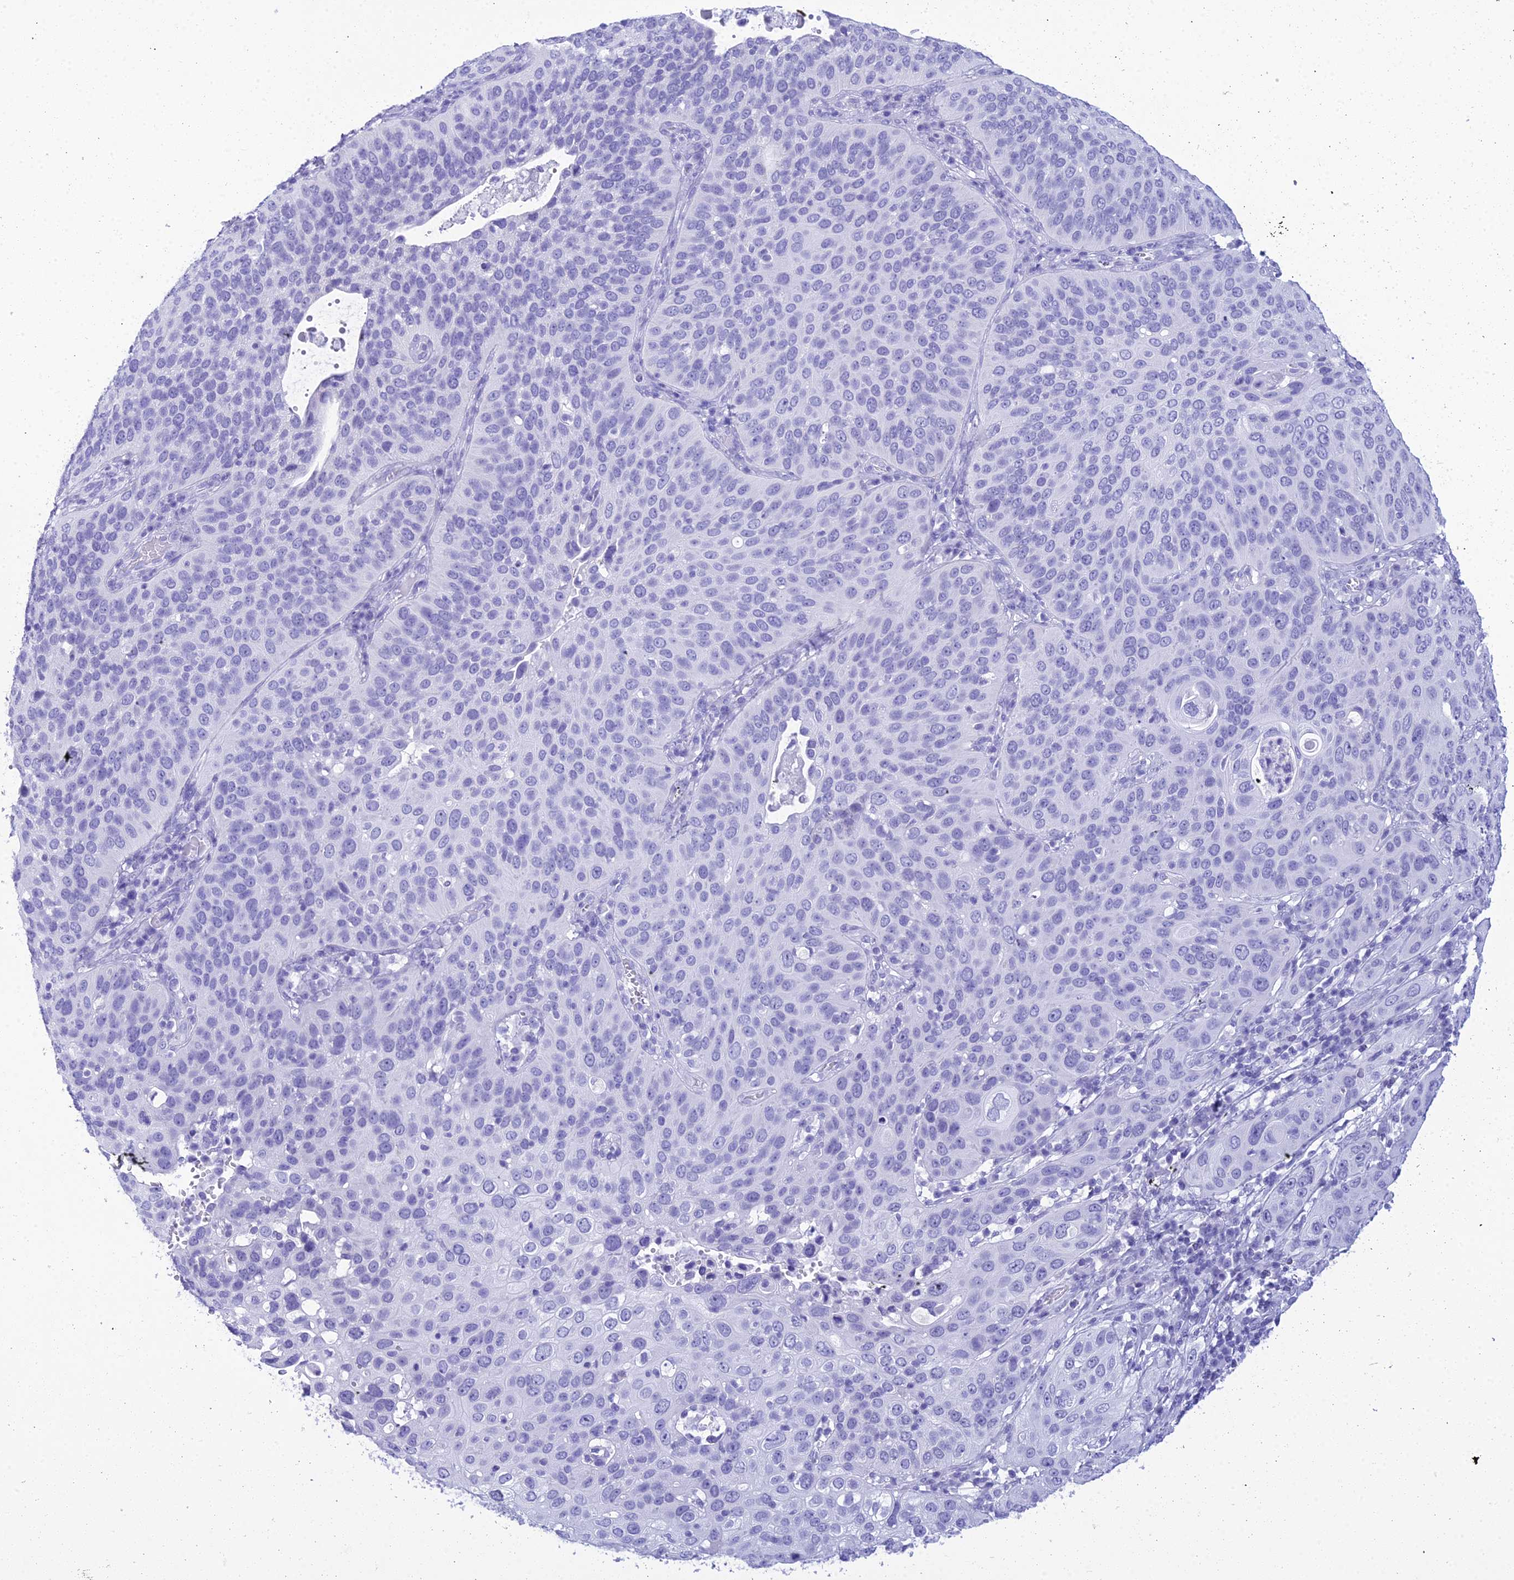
{"staining": {"intensity": "negative", "quantity": "none", "location": "none"}, "tissue": "cervical cancer", "cell_type": "Tumor cells", "image_type": "cancer", "snomed": [{"axis": "morphology", "description": "Squamous cell carcinoma, NOS"}, {"axis": "topography", "description": "Cervix"}], "caption": "Cervical cancer was stained to show a protein in brown. There is no significant positivity in tumor cells.", "gene": "ZNF442", "patient": {"sex": "female", "age": 36}}